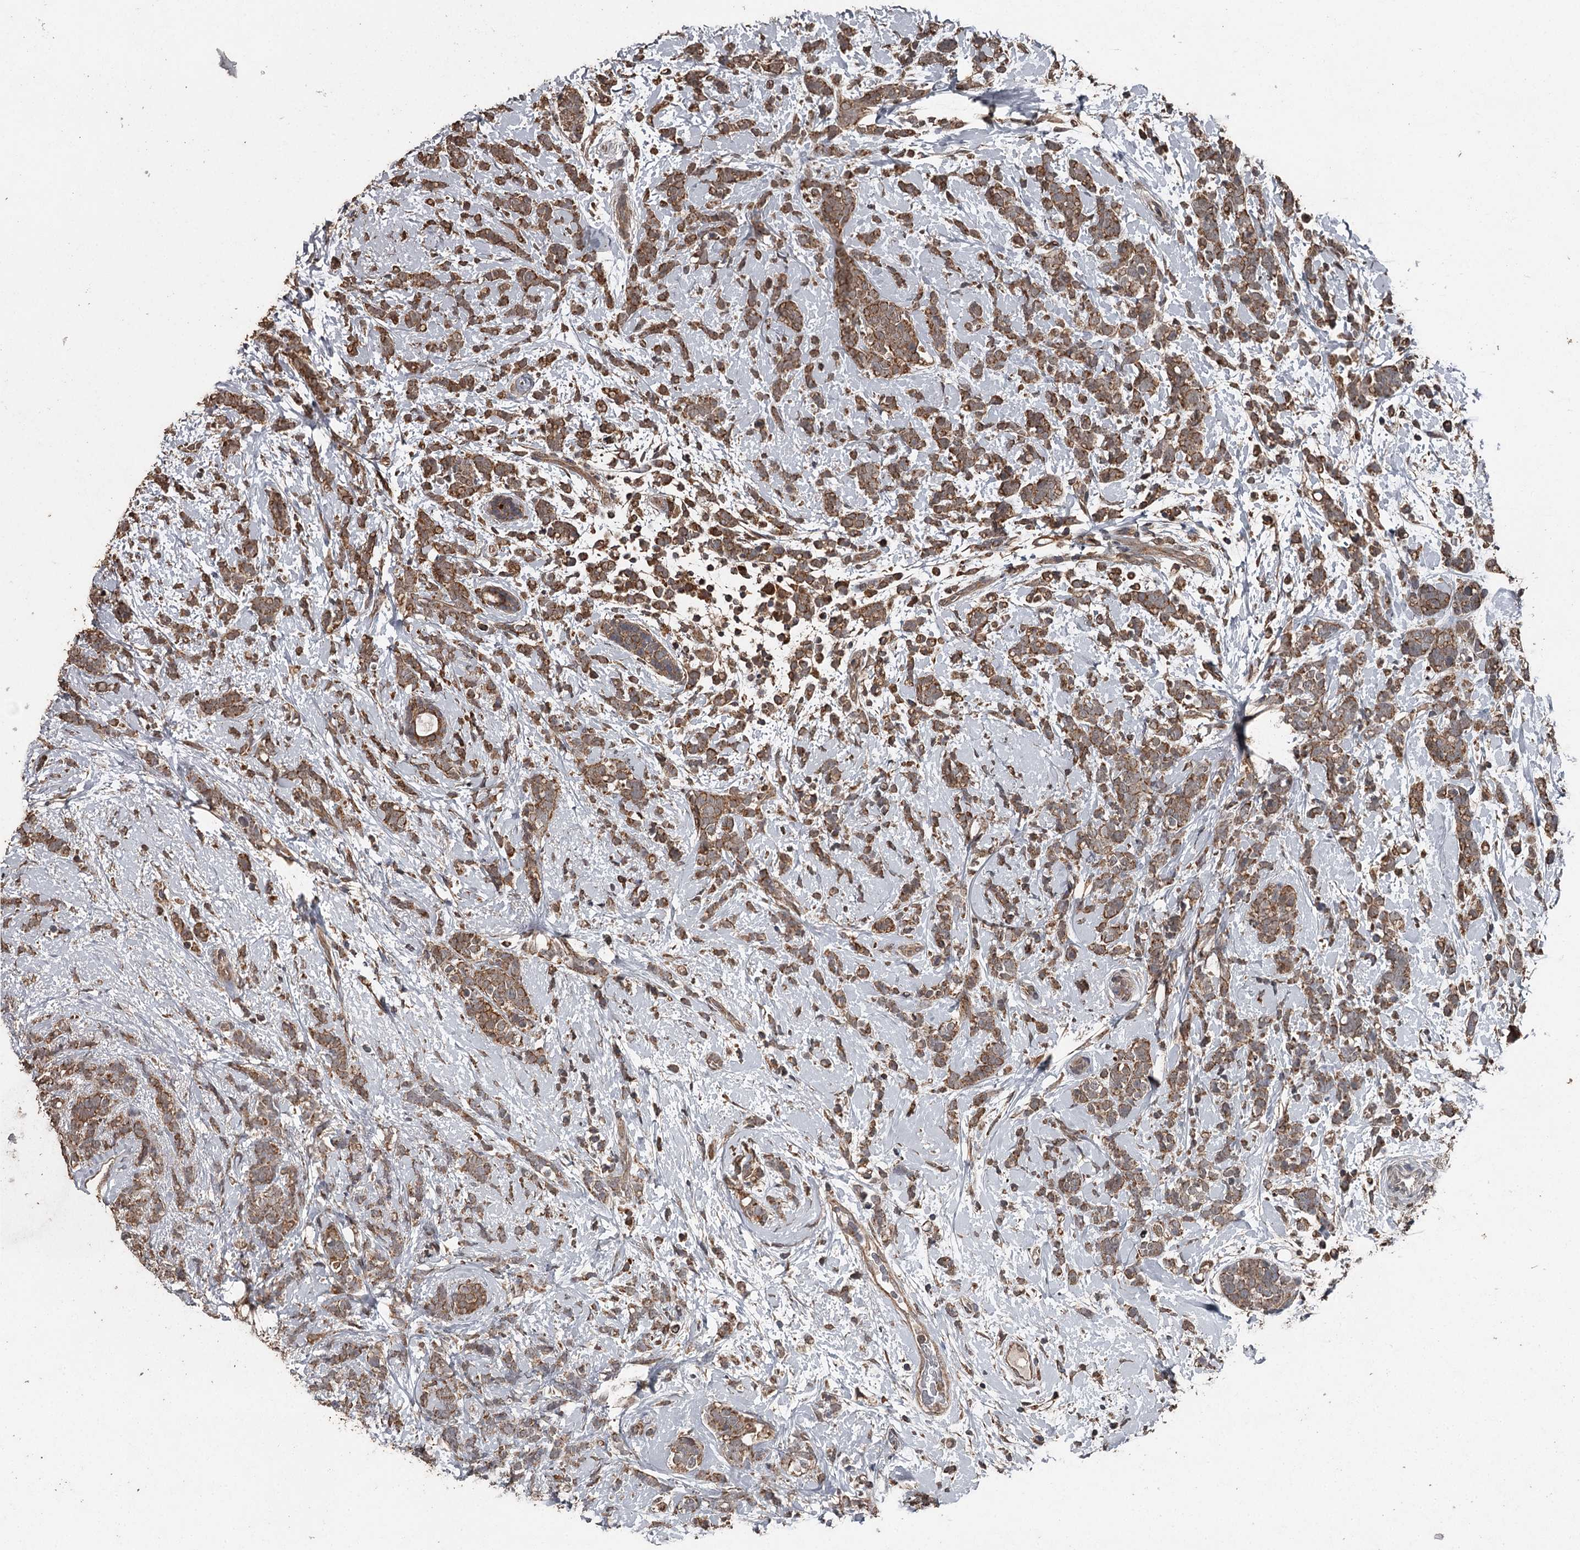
{"staining": {"intensity": "moderate", "quantity": ">75%", "location": "cytoplasmic/membranous"}, "tissue": "breast cancer", "cell_type": "Tumor cells", "image_type": "cancer", "snomed": [{"axis": "morphology", "description": "Lobular carcinoma"}, {"axis": "topography", "description": "Breast"}], "caption": "High-power microscopy captured an IHC histopathology image of lobular carcinoma (breast), revealing moderate cytoplasmic/membranous positivity in about >75% of tumor cells.", "gene": "WIPI1", "patient": {"sex": "female", "age": 58}}